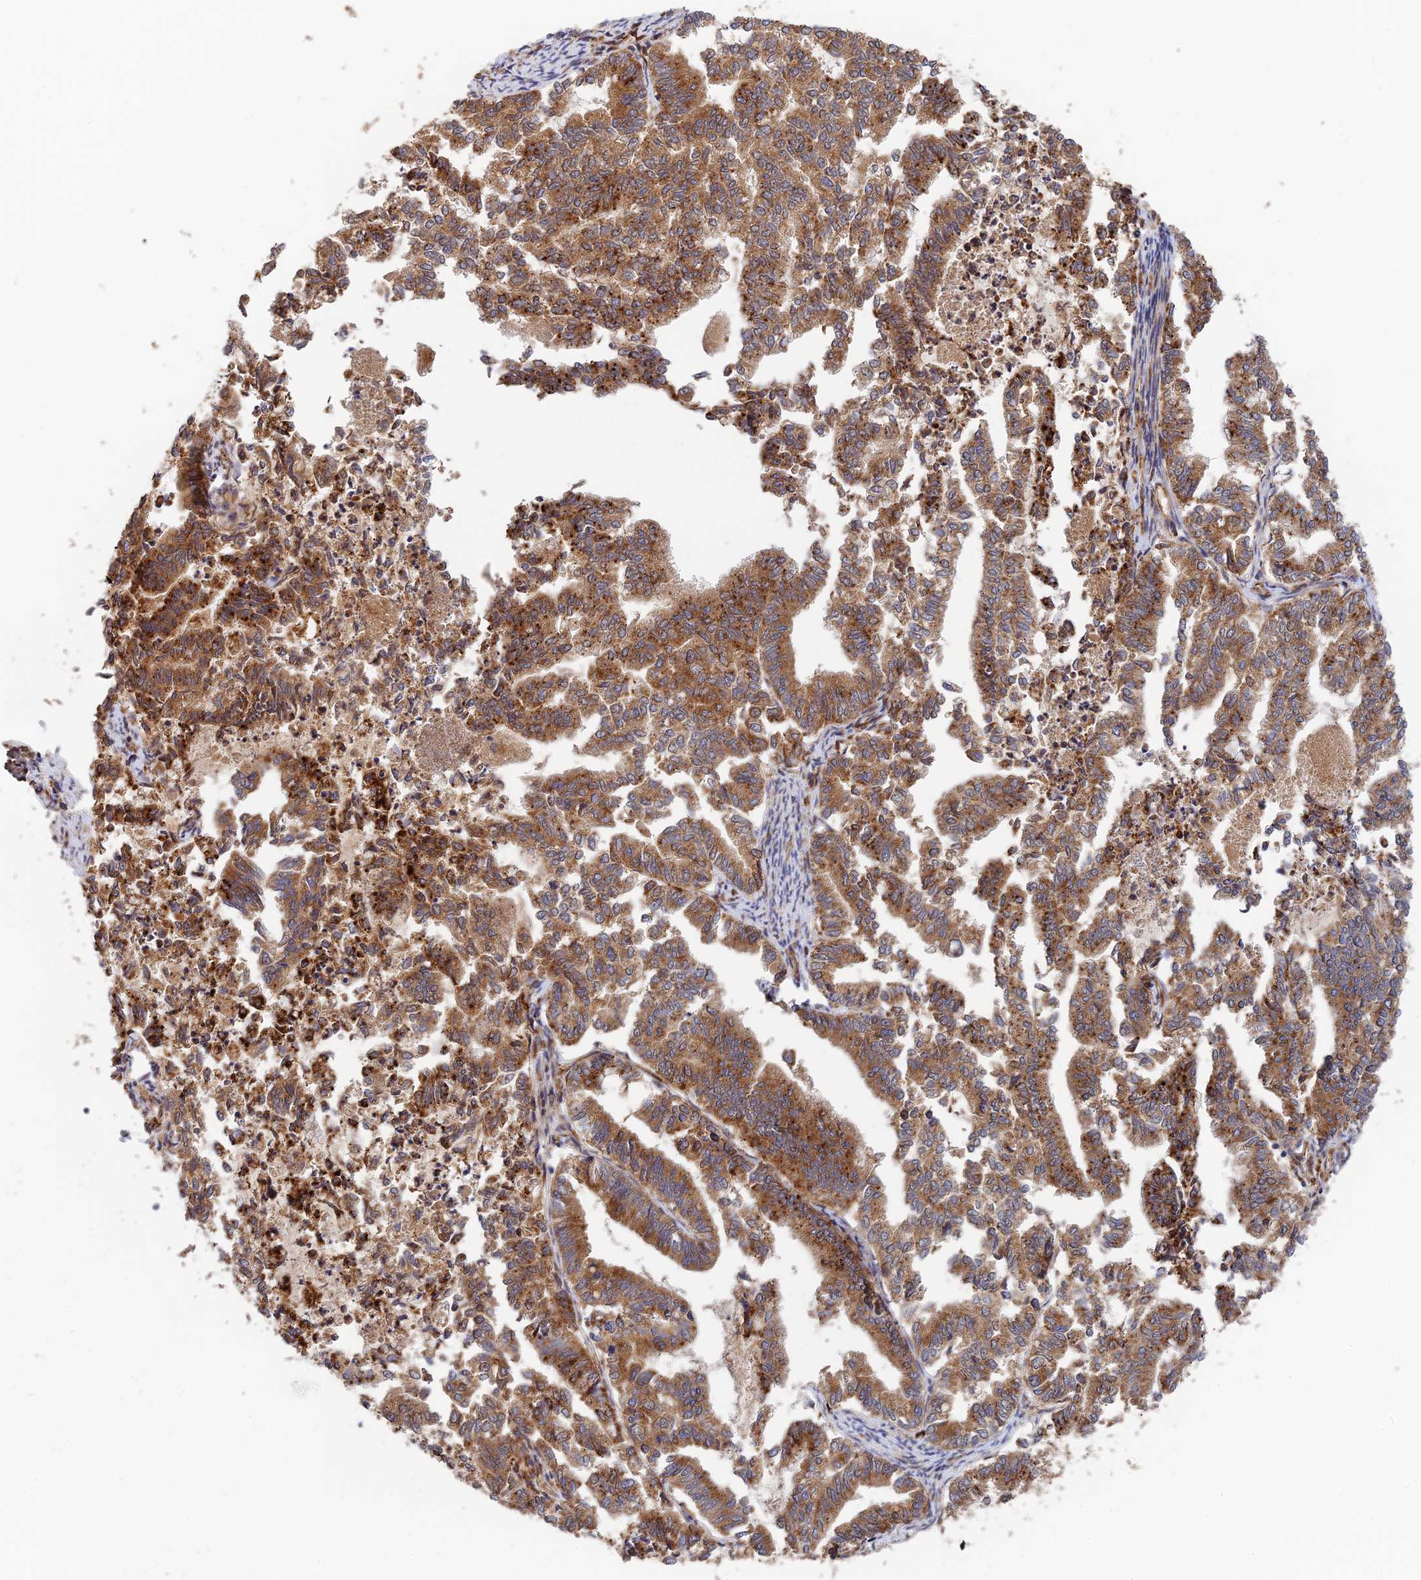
{"staining": {"intensity": "strong", "quantity": ">75%", "location": "cytoplasmic/membranous"}, "tissue": "endometrial cancer", "cell_type": "Tumor cells", "image_type": "cancer", "snomed": [{"axis": "morphology", "description": "Adenocarcinoma, NOS"}, {"axis": "topography", "description": "Endometrium"}], "caption": "Endometrial cancer stained with a brown dye displays strong cytoplasmic/membranous positive positivity in approximately >75% of tumor cells.", "gene": "PPP2R3C", "patient": {"sex": "female", "age": 79}}